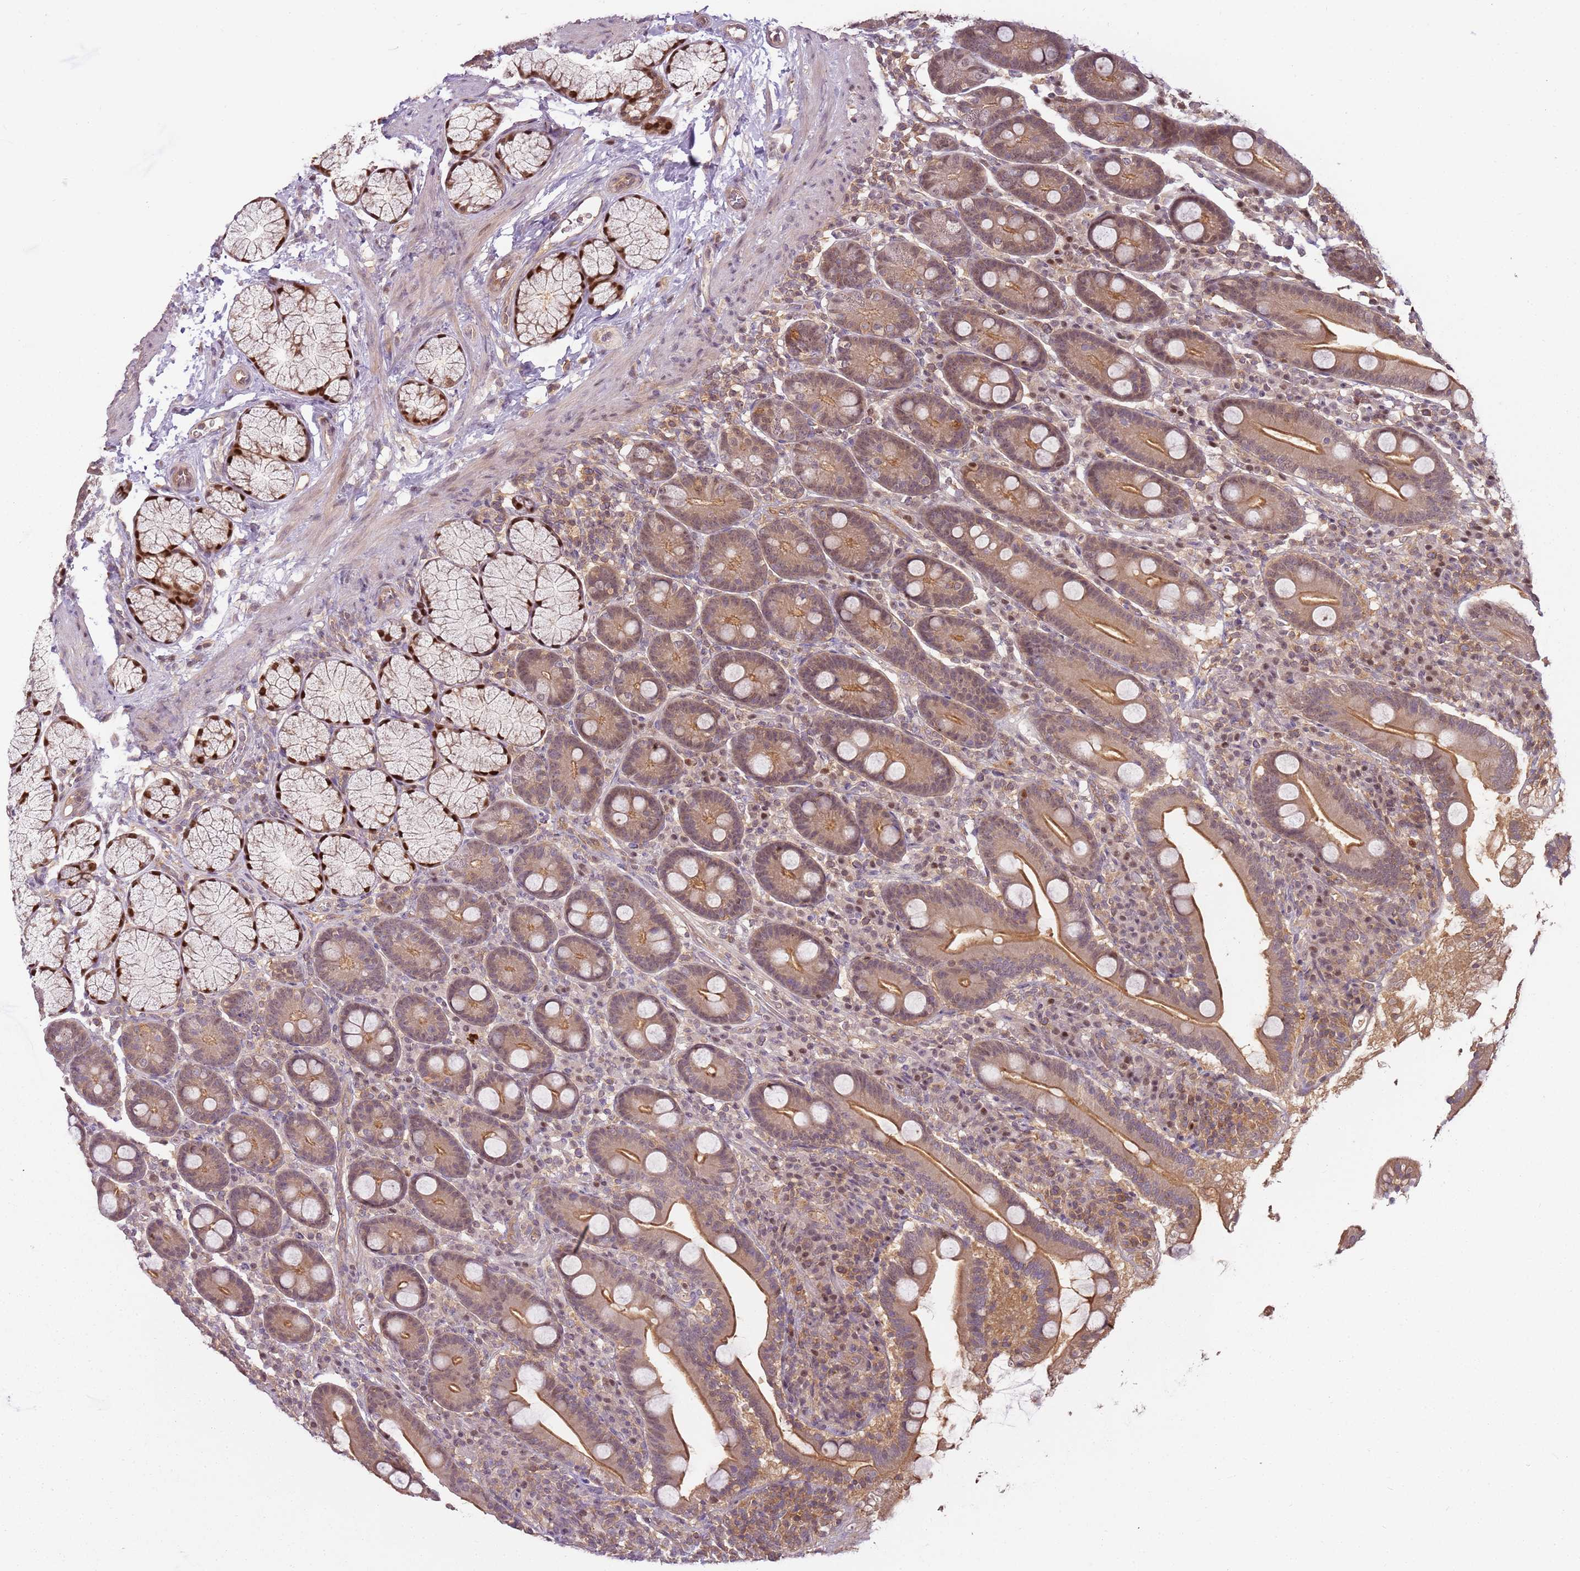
{"staining": {"intensity": "moderate", "quantity": ">75%", "location": "cytoplasmic/membranous,nuclear"}, "tissue": "duodenum", "cell_type": "Glandular cells", "image_type": "normal", "snomed": [{"axis": "morphology", "description": "Normal tissue, NOS"}, {"axis": "topography", "description": "Duodenum"}], "caption": "Immunohistochemistry histopathology image of benign duodenum: duodenum stained using immunohistochemistry reveals medium levels of moderate protein expression localized specifically in the cytoplasmic/membranous,nuclear of glandular cells, appearing as a cytoplasmic/membranous,nuclear brown color.", "gene": "GSTO2", "patient": {"sex": "male", "age": 35}}